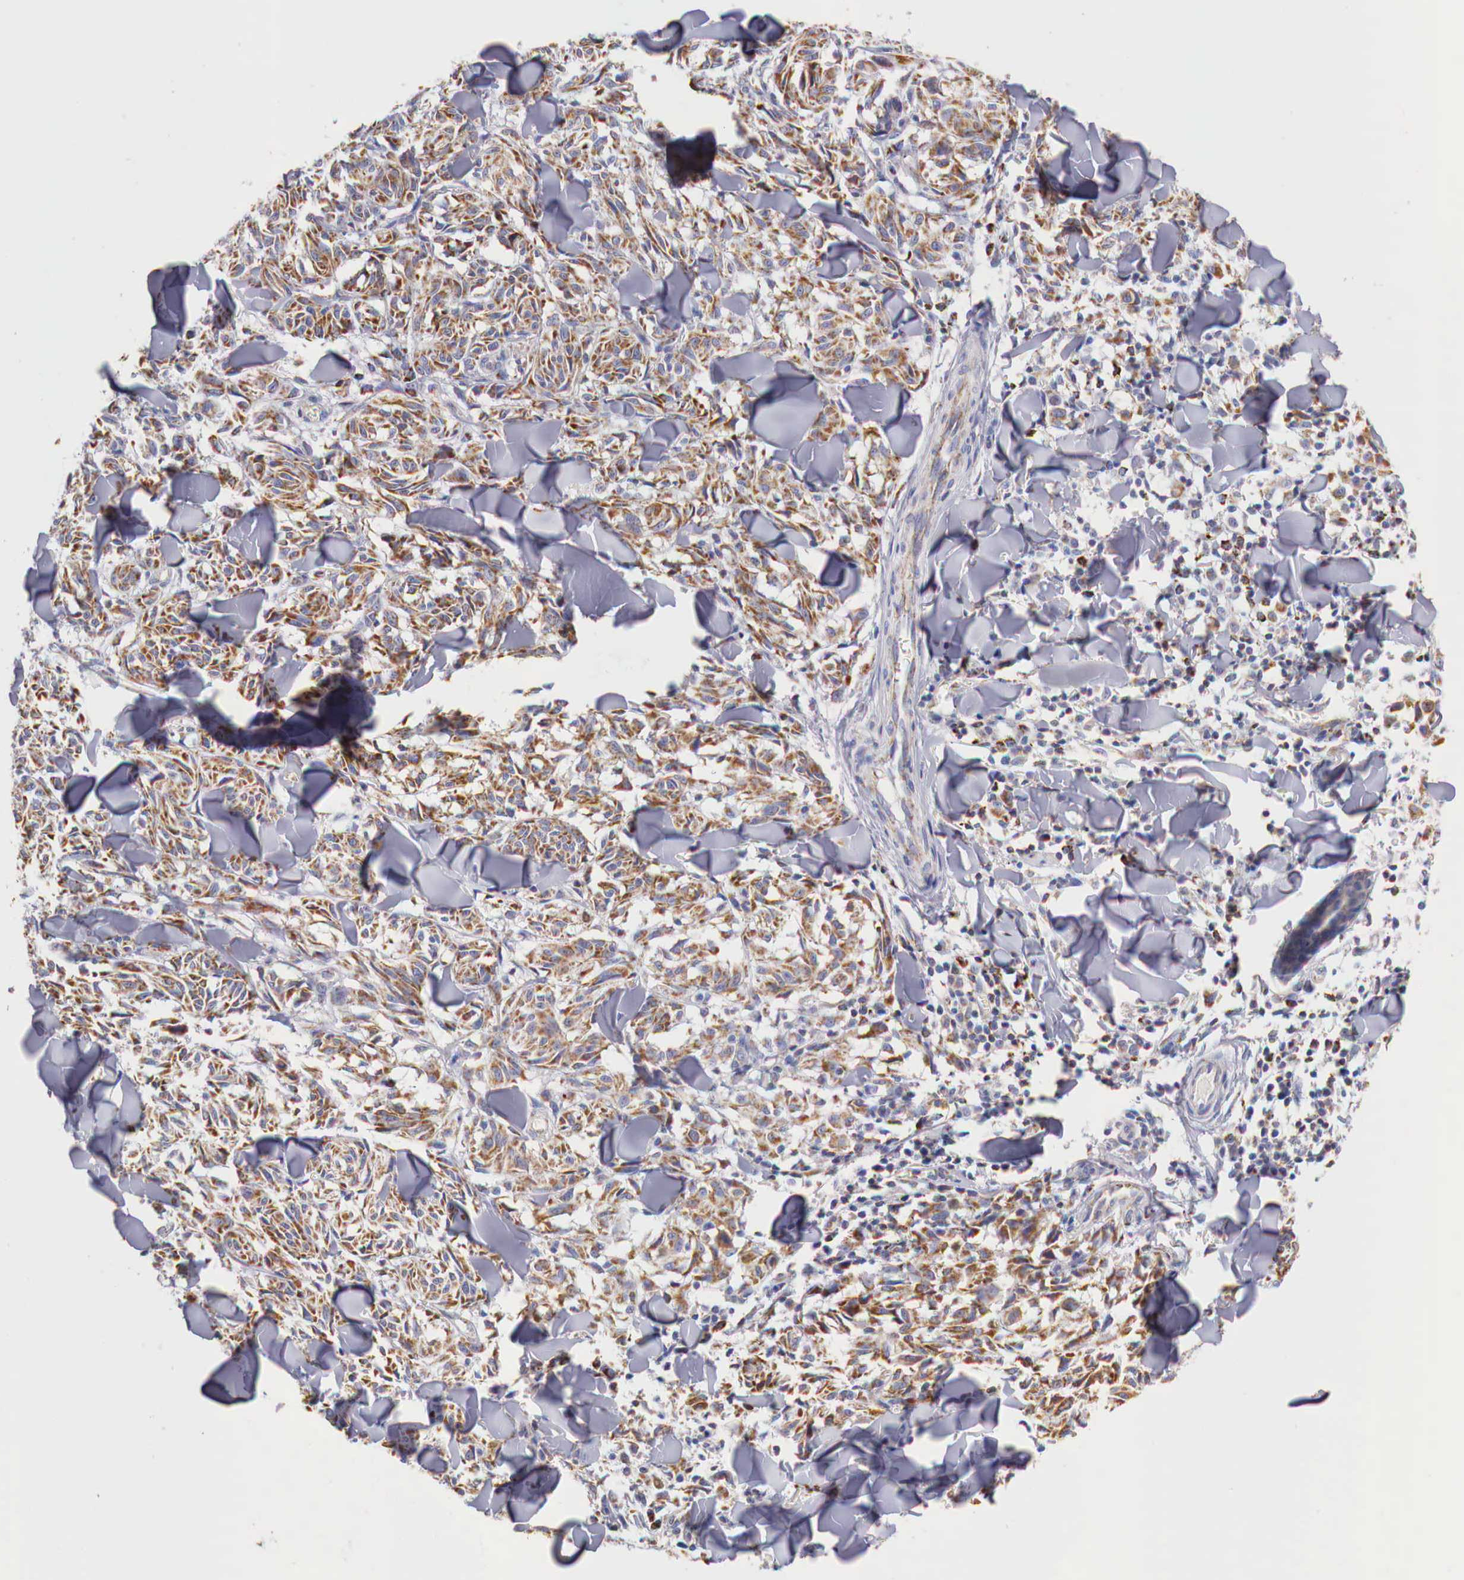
{"staining": {"intensity": "moderate", "quantity": ">75%", "location": "cytoplasmic/membranous"}, "tissue": "melanoma", "cell_type": "Tumor cells", "image_type": "cancer", "snomed": [{"axis": "morphology", "description": "Malignant melanoma, NOS"}, {"axis": "topography", "description": "Skin"}], "caption": "Immunohistochemical staining of human melanoma demonstrates medium levels of moderate cytoplasmic/membranous protein staining in about >75% of tumor cells.", "gene": "IDH3G", "patient": {"sex": "male", "age": 54}}